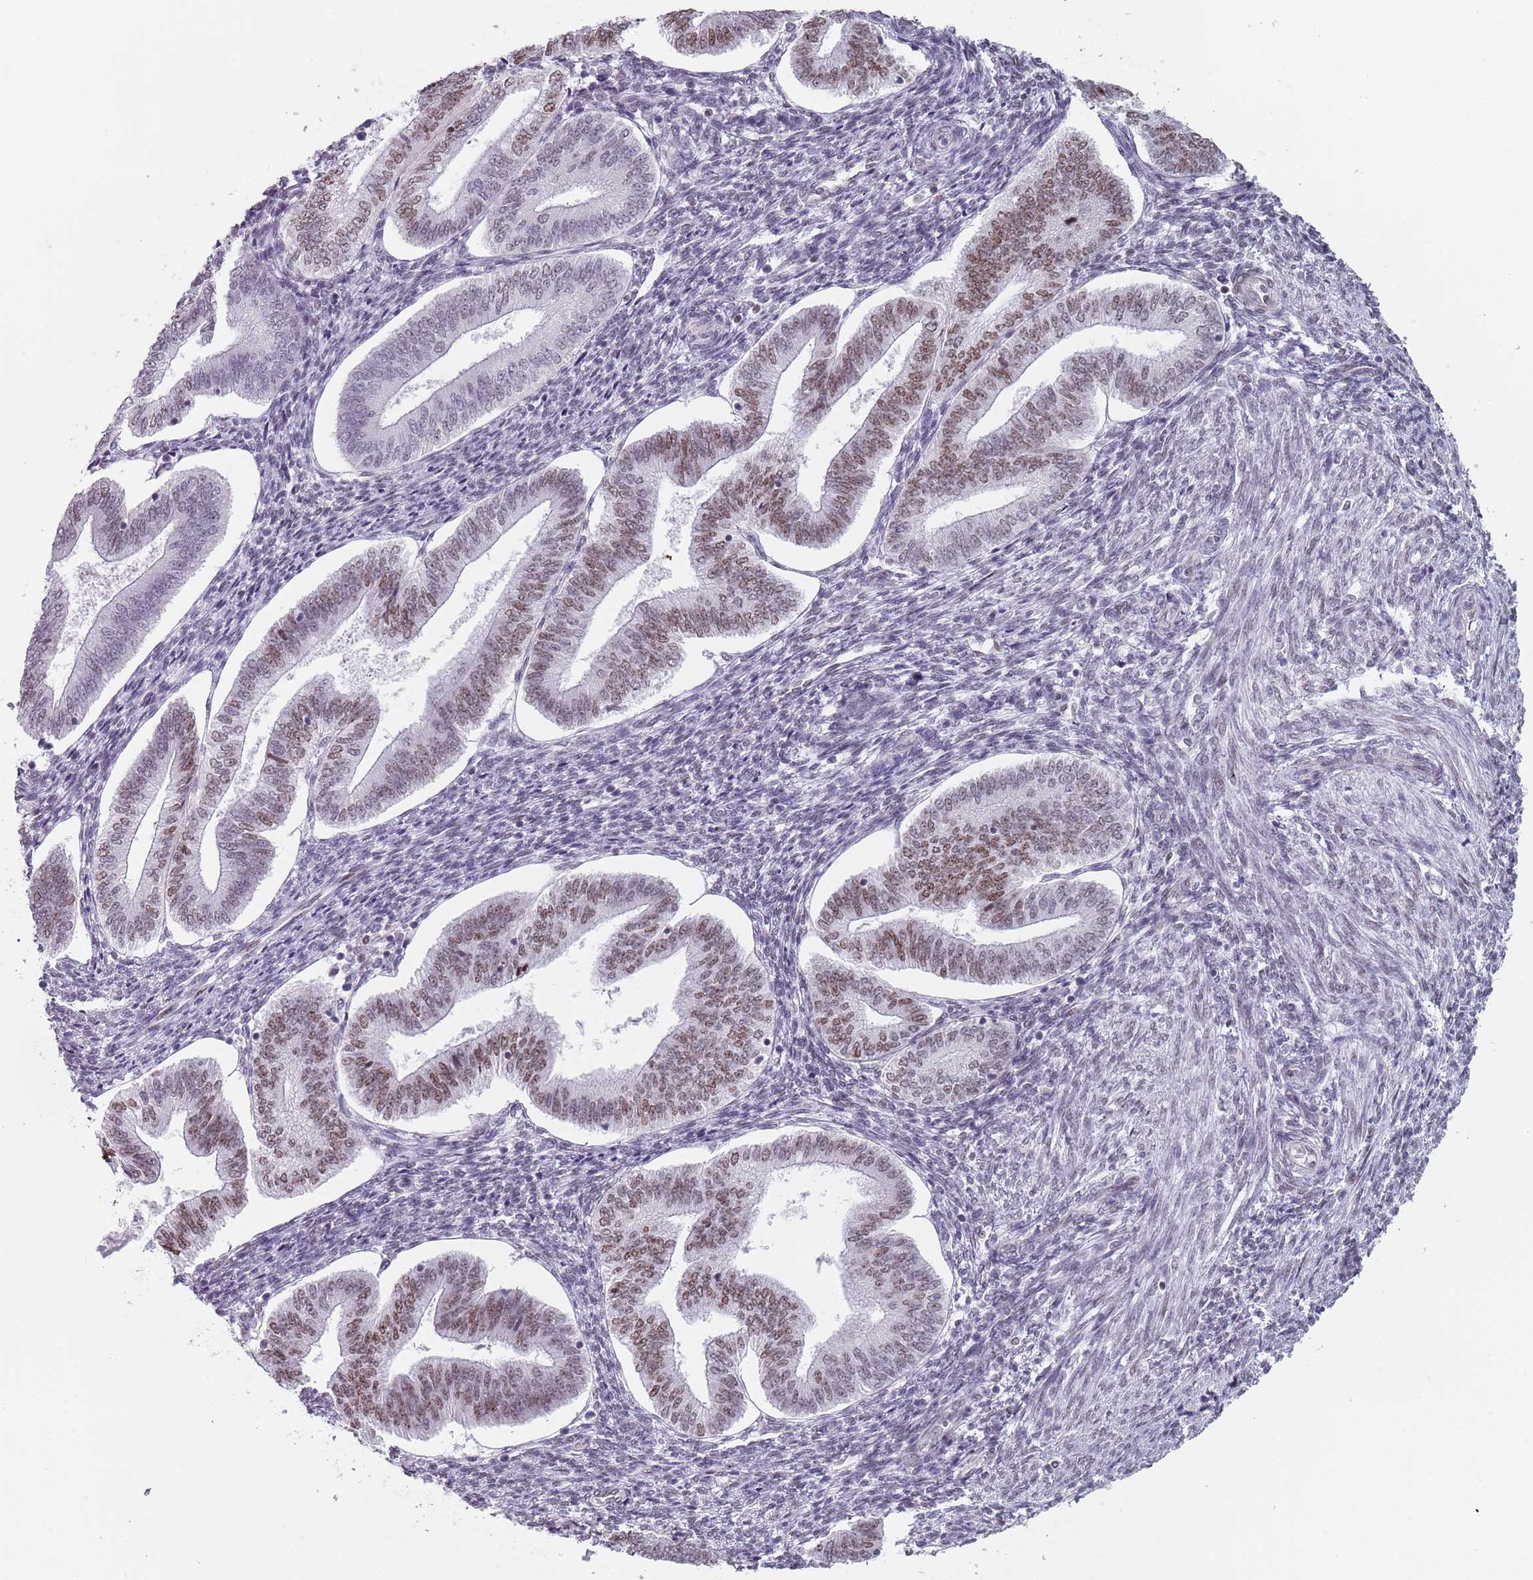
{"staining": {"intensity": "negative", "quantity": "none", "location": "none"}, "tissue": "endometrium", "cell_type": "Cells in endometrial stroma", "image_type": "normal", "snomed": [{"axis": "morphology", "description": "Normal tissue, NOS"}, {"axis": "topography", "description": "Endometrium"}], "caption": "Immunohistochemistry (IHC) of benign human endometrium demonstrates no positivity in cells in endometrial stroma. (DAB immunohistochemistry (IHC), high magnification).", "gene": "MFSD12", "patient": {"sex": "female", "age": 34}}